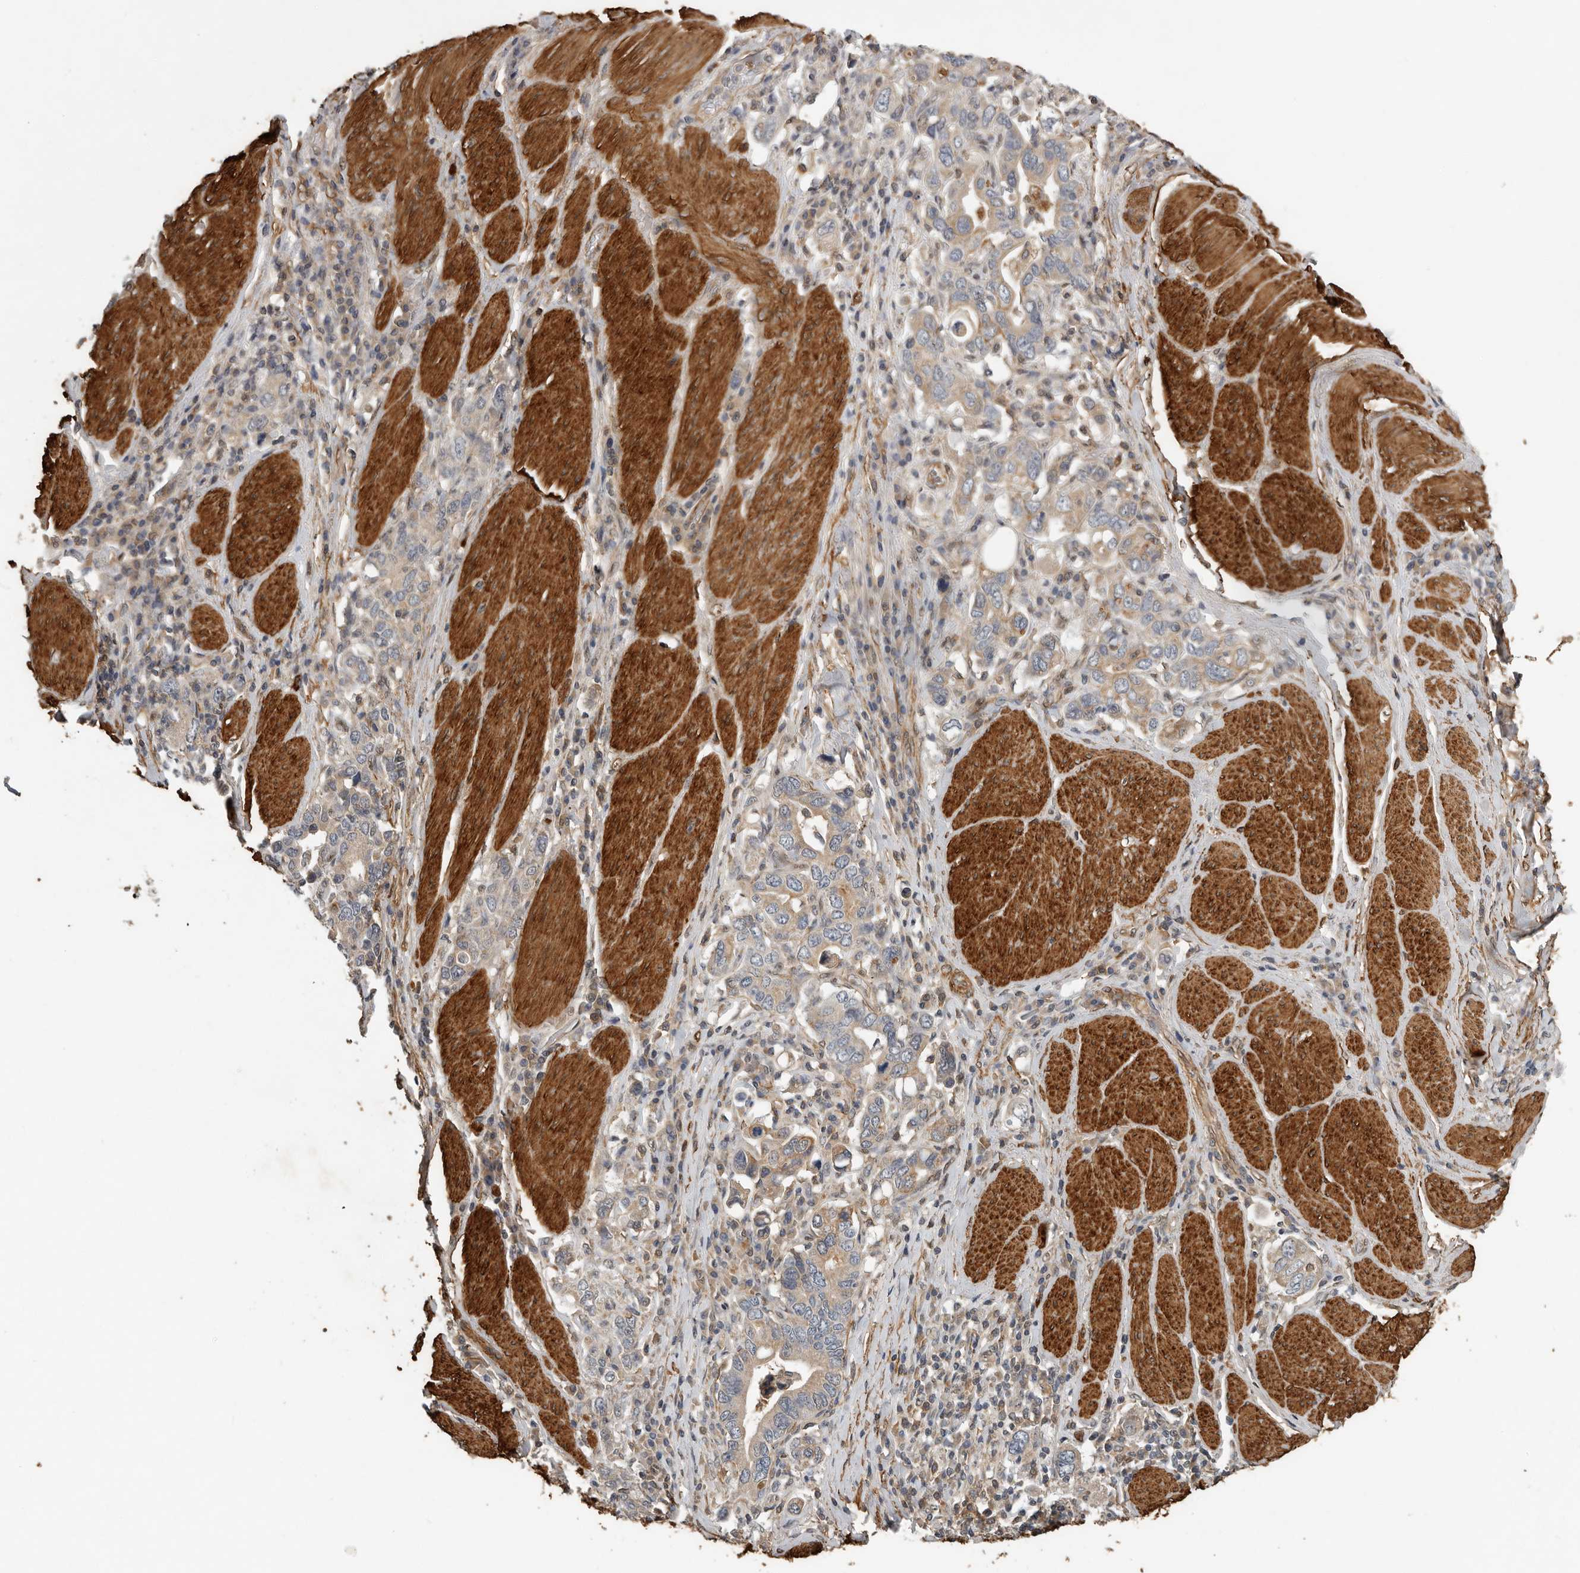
{"staining": {"intensity": "weak", "quantity": "25%-75%", "location": "cytoplasmic/membranous"}, "tissue": "stomach cancer", "cell_type": "Tumor cells", "image_type": "cancer", "snomed": [{"axis": "morphology", "description": "Adenocarcinoma, NOS"}, {"axis": "topography", "description": "Stomach, upper"}], "caption": "Stomach cancer stained with a brown dye reveals weak cytoplasmic/membranous positive staining in about 25%-75% of tumor cells.", "gene": "RNF157", "patient": {"sex": "male", "age": 62}}